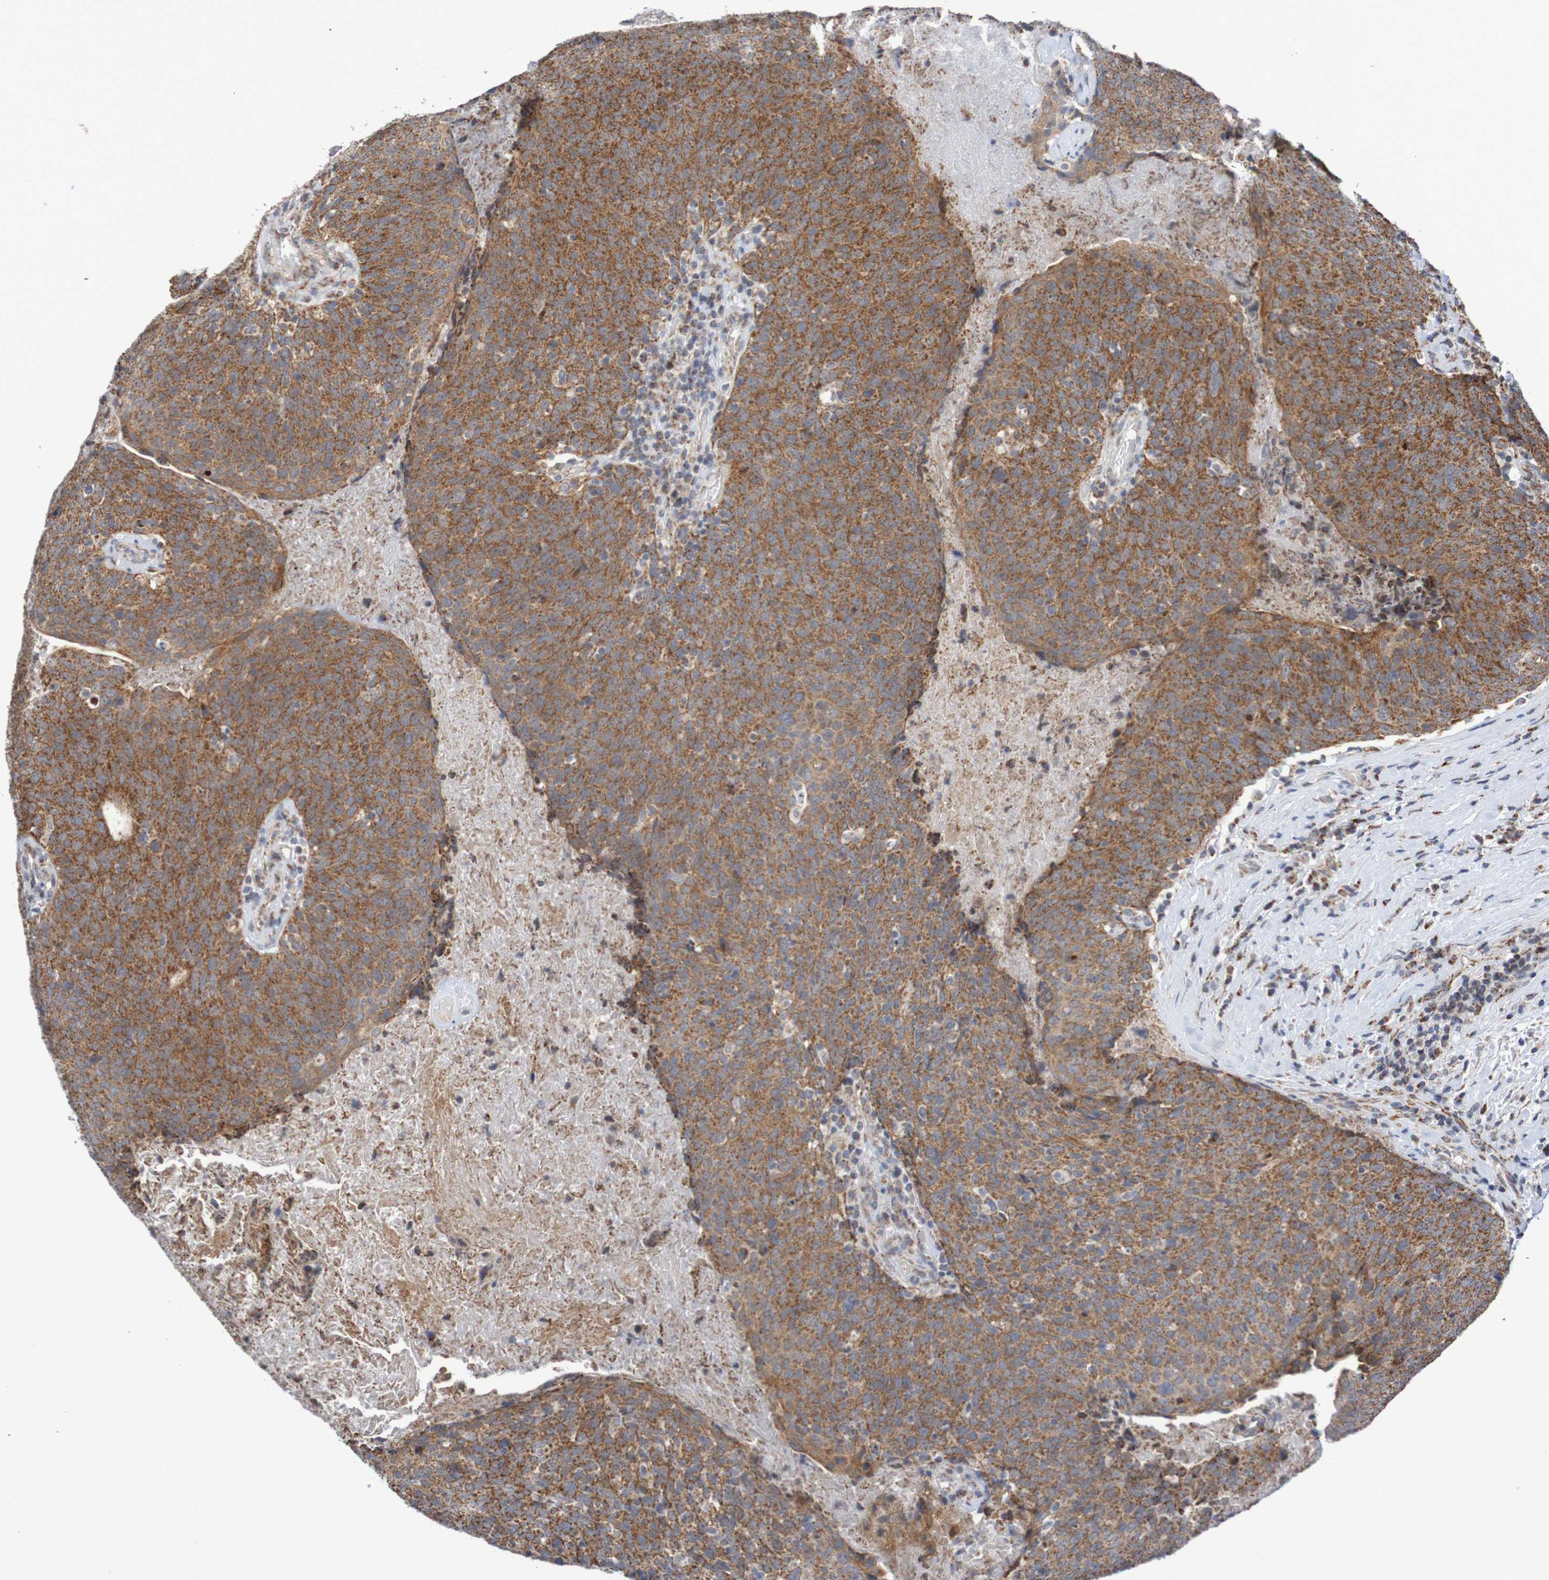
{"staining": {"intensity": "moderate", "quantity": ">75%", "location": "cytoplasmic/membranous"}, "tissue": "head and neck cancer", "cell_type": "Tumor cells", "image_type": "cancer", "snomed": [{"axis": "morphology", "description": "Squamous cell carcinoma, NOS"}, {"axis": "morphology", "description": "Squamous cell carcinoma, metastatic, NOS"}, {"axis": "topography", "description": "Lymph node"}, {"axis": "topography", "description": "Head-Neck"}], "caption": "Moderate cytoplasmic/membranous protein staining is identified in about >75% of tumor cells in head and neck metastatic squamous cell carcinoma.", "gene": "DVL1", "patient": {"sex": "male", "age": 62}}